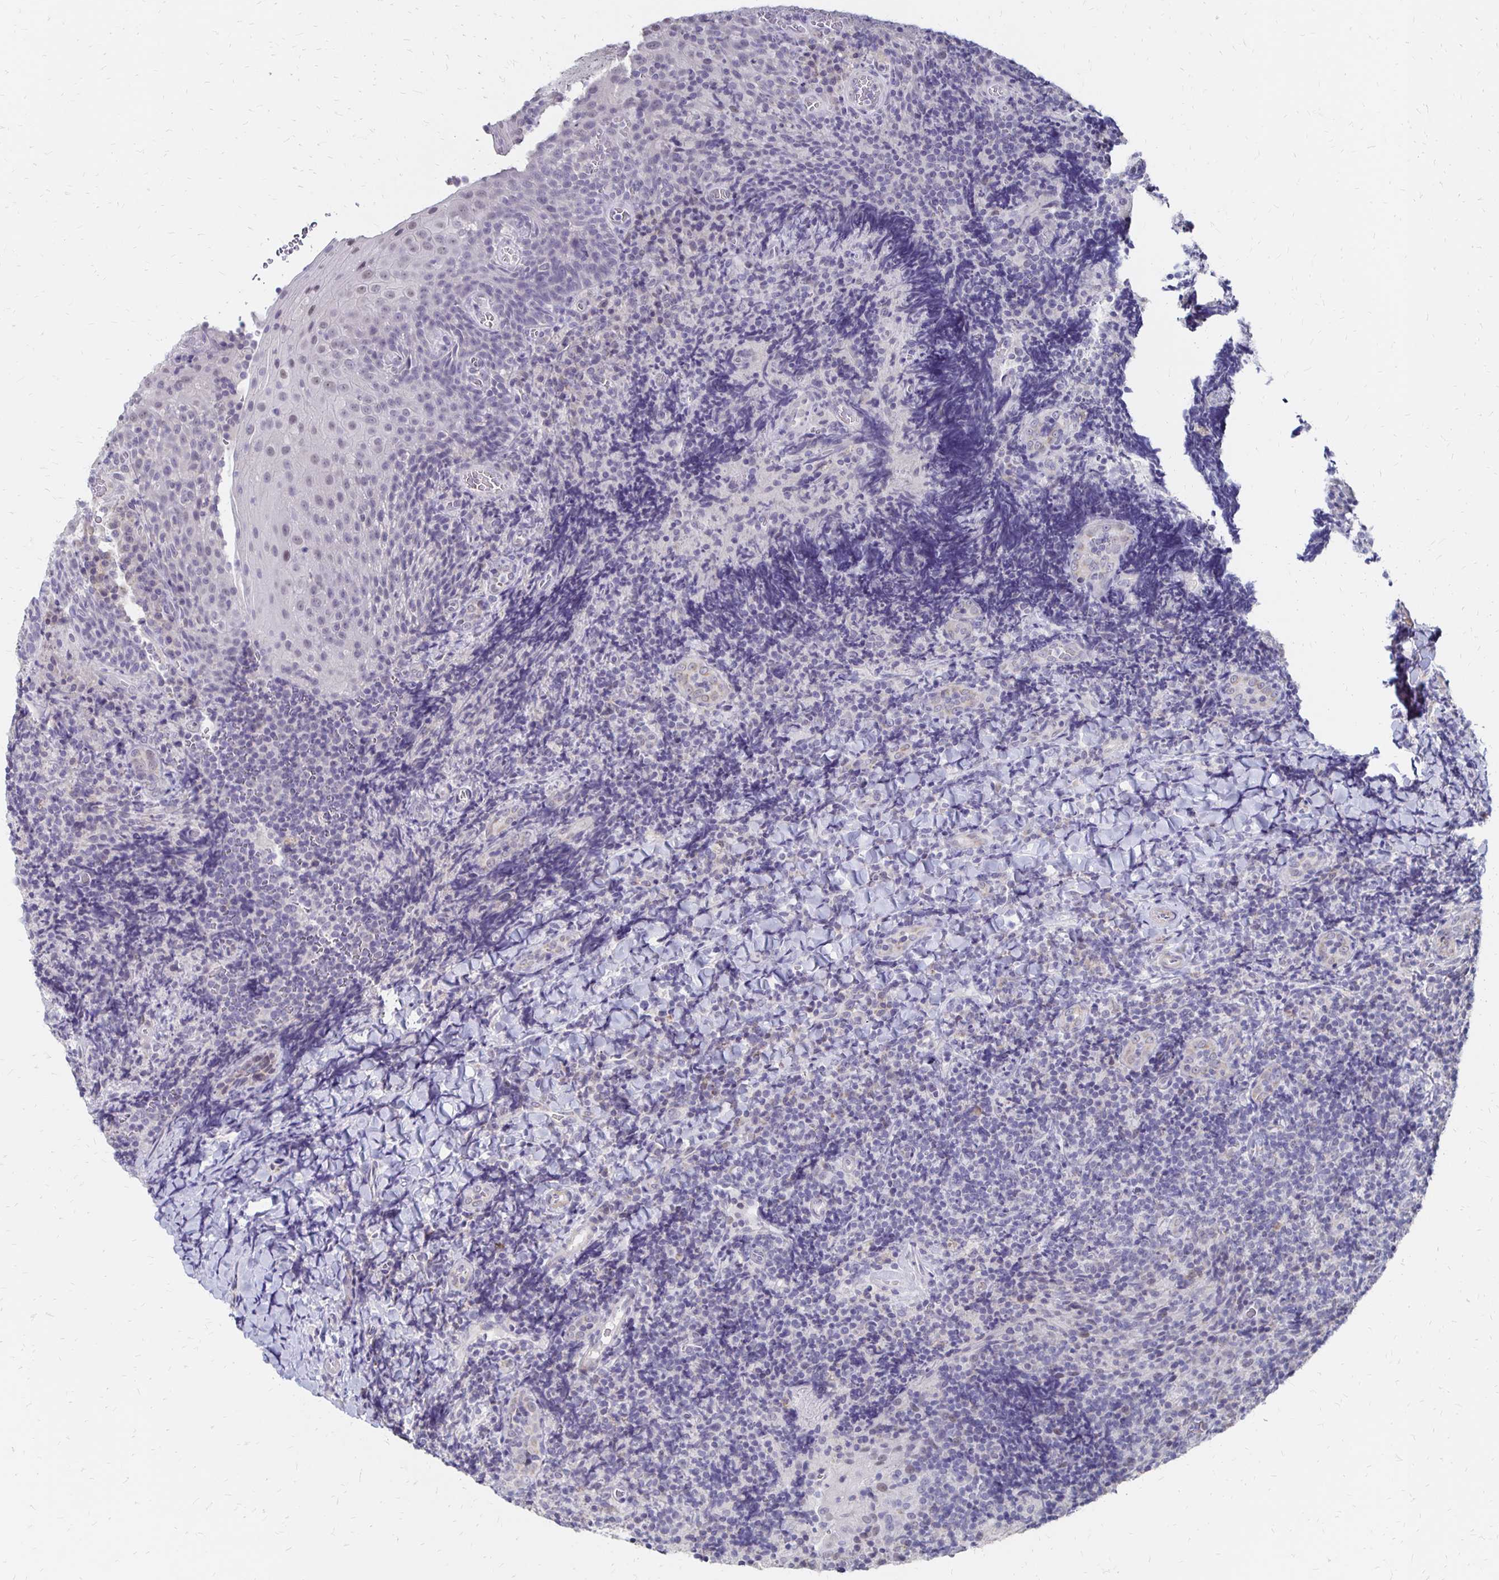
{"staining": {"intensity": "negative", "quantity": "none", "location": "none"}, "tissue": "tonsil", "cell_type": "Non-germinal center cells", "image_type": "normal", "snomed": [{"axis": "morphology", "description": "Normal tissue, NOS"}, {"axis": "topography", "description": "Tonsil"}], "caption": "IHC histopathology image of benign tonsil: tonsil stained with DAB (3,3'-diaminobenzidine) shows no significant protein positivity in non-germinal center cells.", "gene": "ATOSB", "patient": {"sex": "male", "age": 17}}